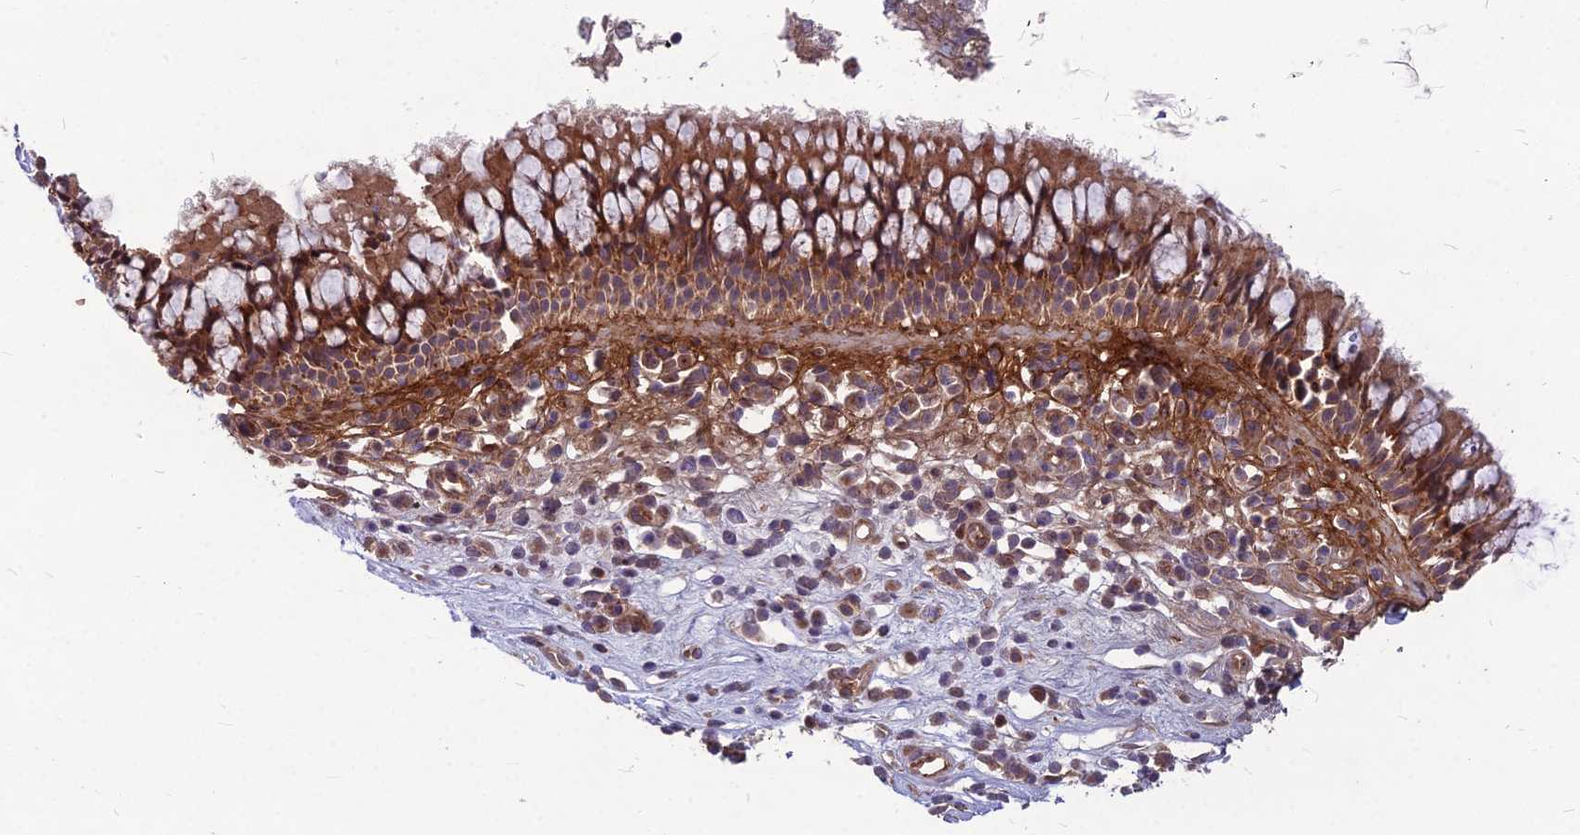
{"staining": {"intensity": "strong", "quantity": ">75%", "location": "cytoplasmic/membranous"}, "tissue": "nasopharynx", "cell_type": "Respiratory epithelial cells", "image_type": "normal", "snomed": [{"axis": "morphology", "description": "Normal tissue, NOS"}, {"axis": "morphology", "description": "Inflammation, NOS"}, {"axis": "morphology", "description": "Malignant melanoma, Metastatic site"}, {"axis": "topography", "description": "Nasopharynx"}], "caption": "Human nasopharynx stained for a protein (brown) demonstrates strong cytoplasmic/membranous positive expression in approximately >75% of respiratory epithelial cells.", "gene": "MFSD8", "patient": {"sex": "male", "age": 70}}